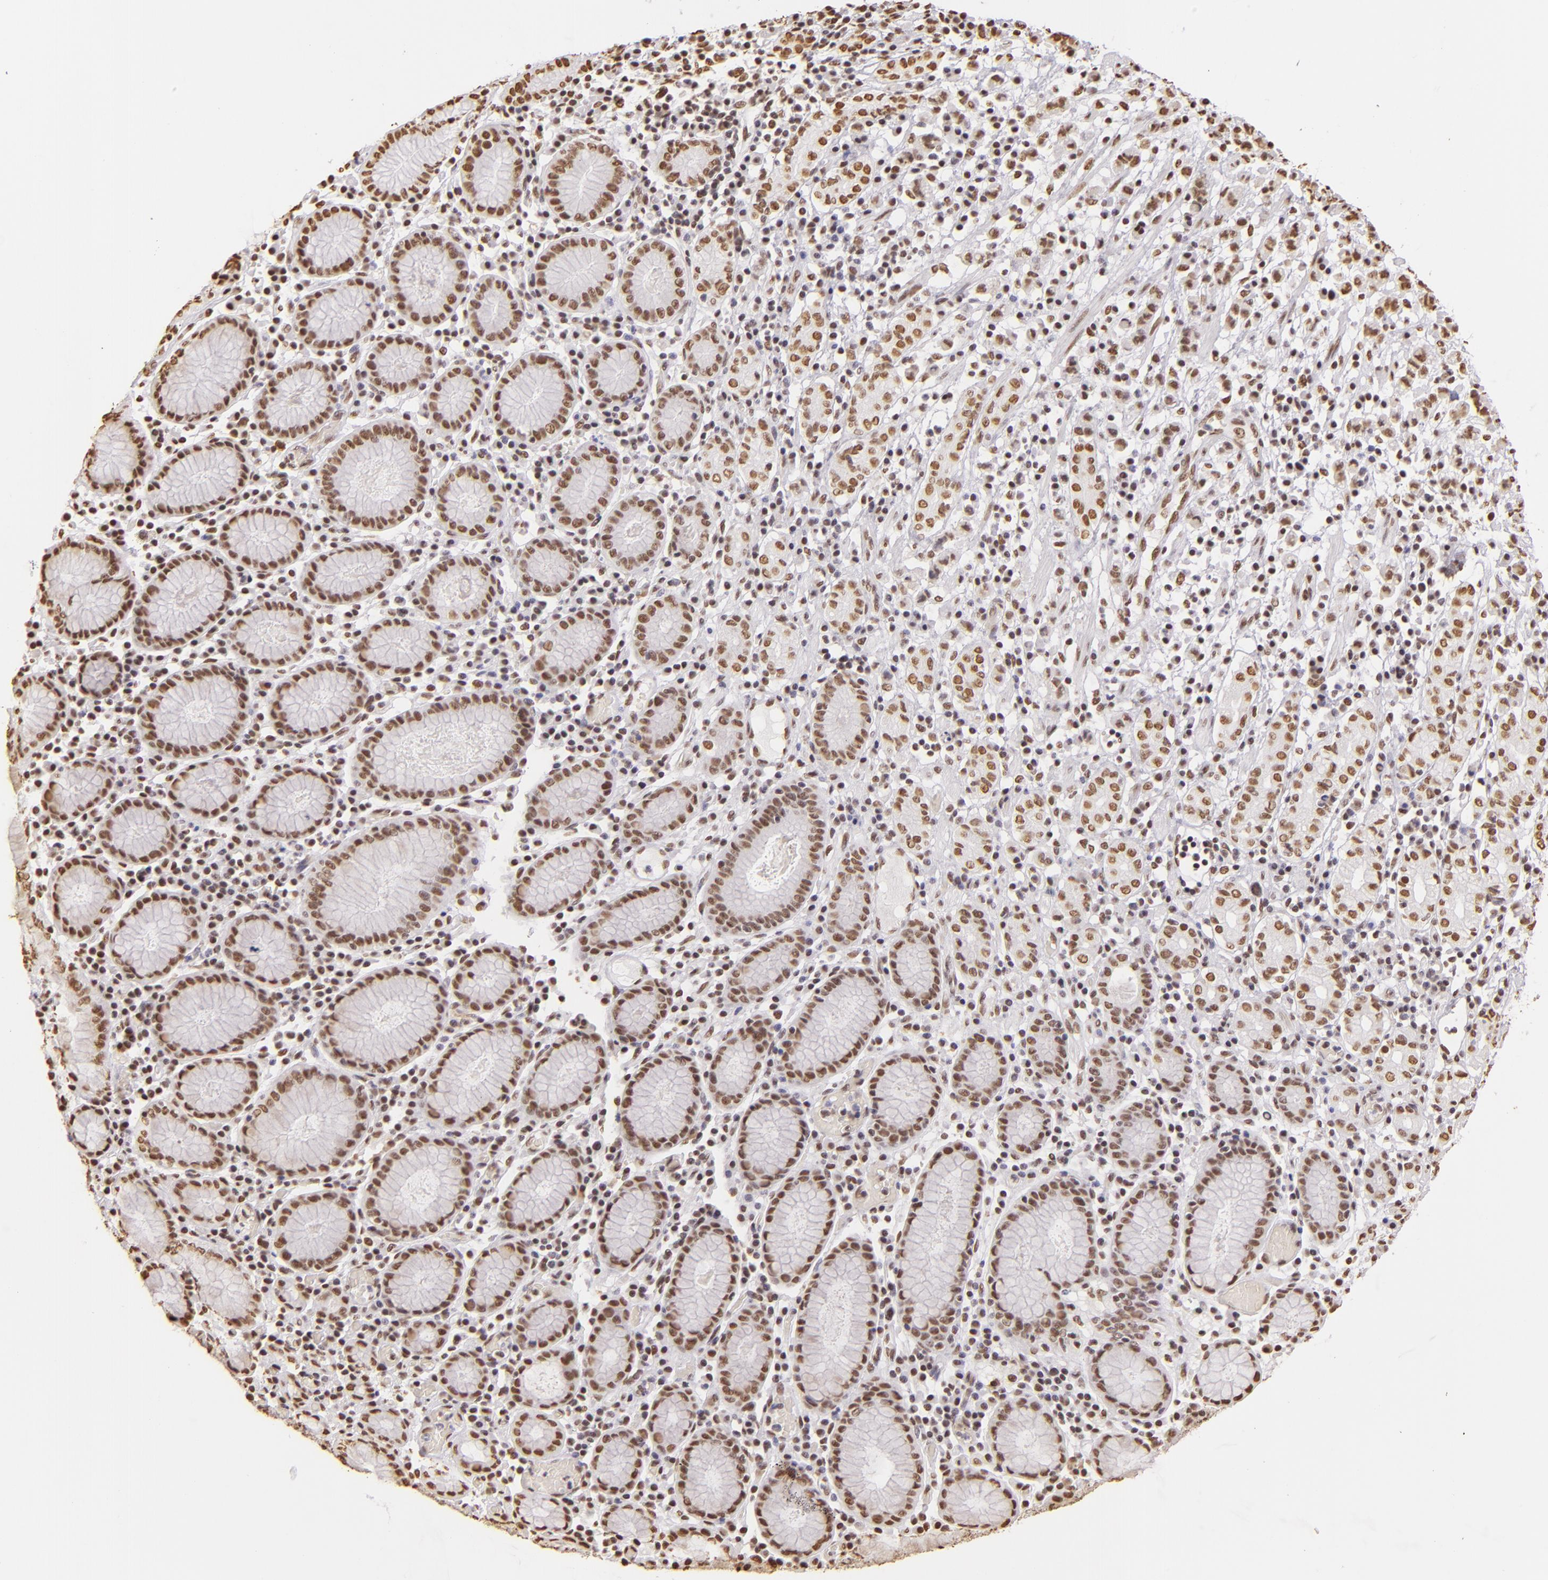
{"staining": {"intensity": "weak", "quantity": ">75%", "location": "nuclear"}, "tissue": "stomach cancer", "cell_type": "Tumor cells", "image_type": "cancer", "snomed": [{"axis": "morphology", "description": "Adenocarcinoma, NOS"}, {"axis": "topography", "description": "Stomach, lower"}], "caption": "Stomach cancer (adenocarcinoma) stained with a protein marker shows weak staining in tumor cells.", "gene": "PAPOLA", "patient": {"sex": "male", "age": 88}}